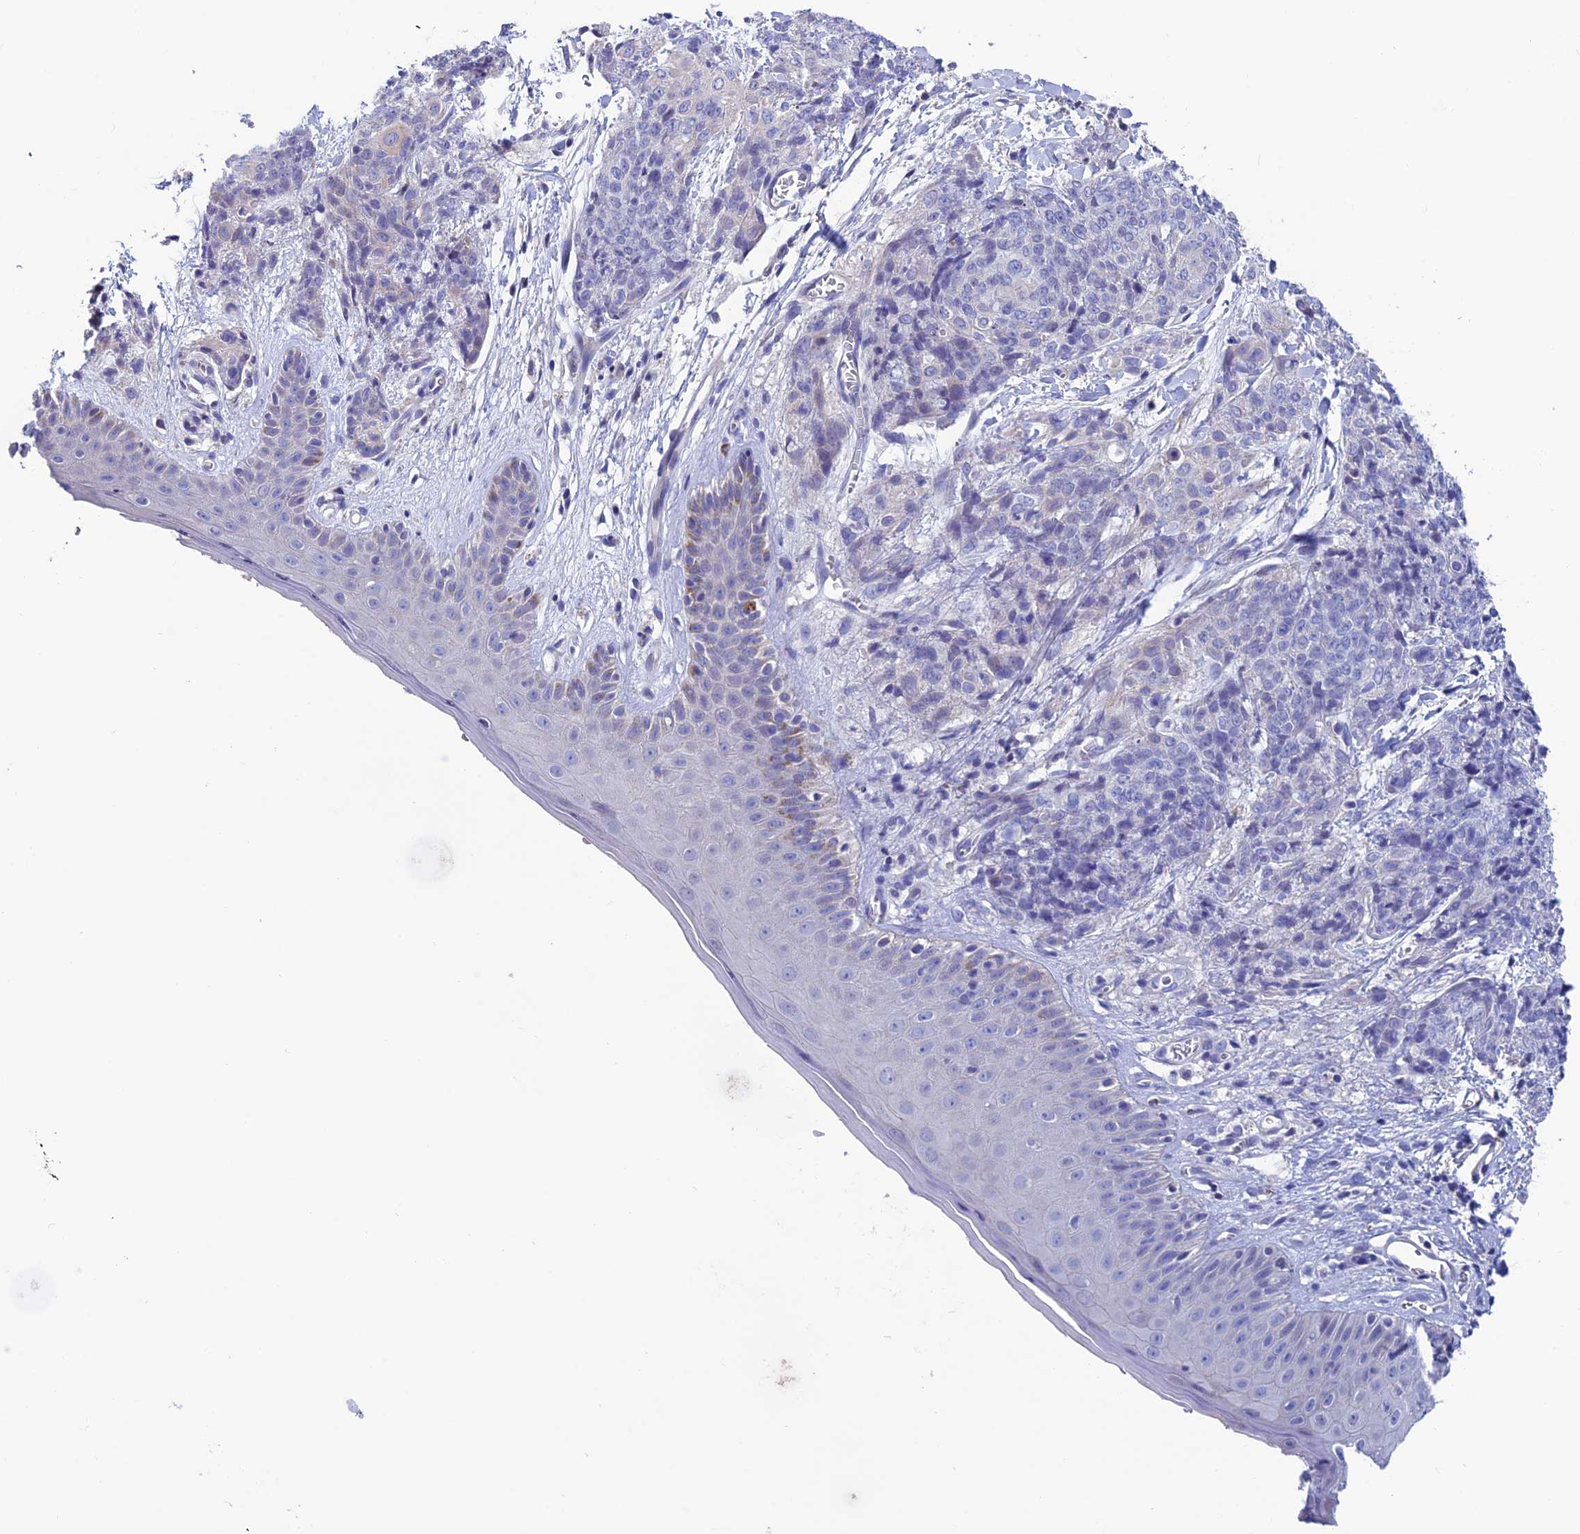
{"staining": {"intensity": "negative", "quantity": "none", "location": "none"}, "tissue": "skin cancer", "cell_type": "Tumor cells", "image_type": "cancer", "snomed": [{"axis": "morphology", "description": "Squamous cell carcinoma, NOS"}, {"axis": "topography", "description": "Skin"}, {"axis": "topography", "description": "Vulva"}], "caption": "A photomicrograph of skin cancer (squamous cell carcinoma) stained for a protein shows no brown staining in tumor cells.", "gene": "FAM178B", "patient": {"sex": "female", "age": 85}}